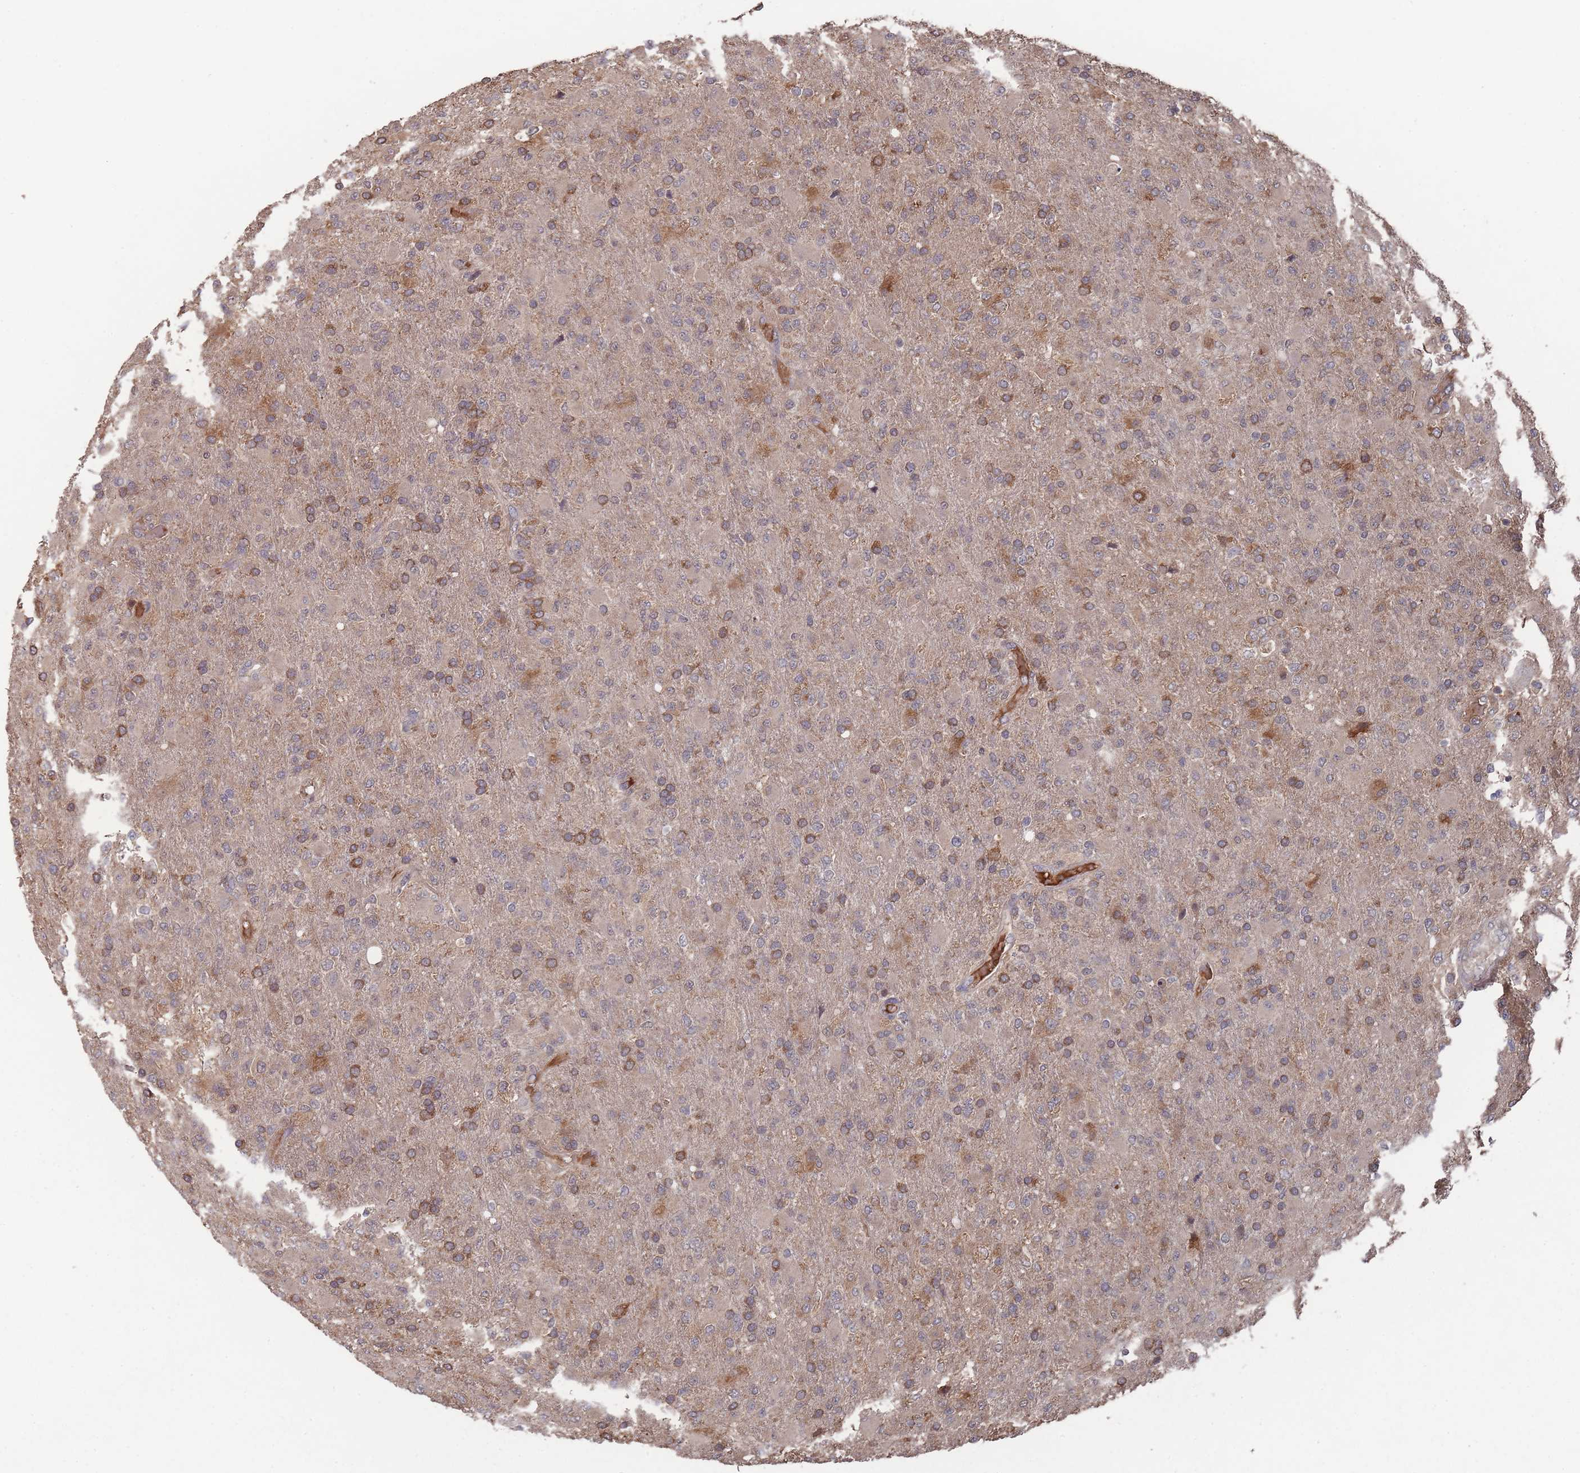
{"staining": {"intensity": "moderate", "quantity": "<25%", "location": "cytoplasmic/membranous"}, "tissue": "glioma", "cell_type": "Tumor cells", "image_type": "cancer", "snomed": [{"axis": "morphology", "description": "Glioma, malignant, Low grade"}, {"axis": "topography", "description": "Brain"}], "caption": "Malignant low-grade glioma stained with a brown dye demonstrates moderate cytoplasmic/membranous positive expression in approximately <25% of tumor cells.", "gene": "SF3B1", "patient": {"sex": "male", "age": 65}}